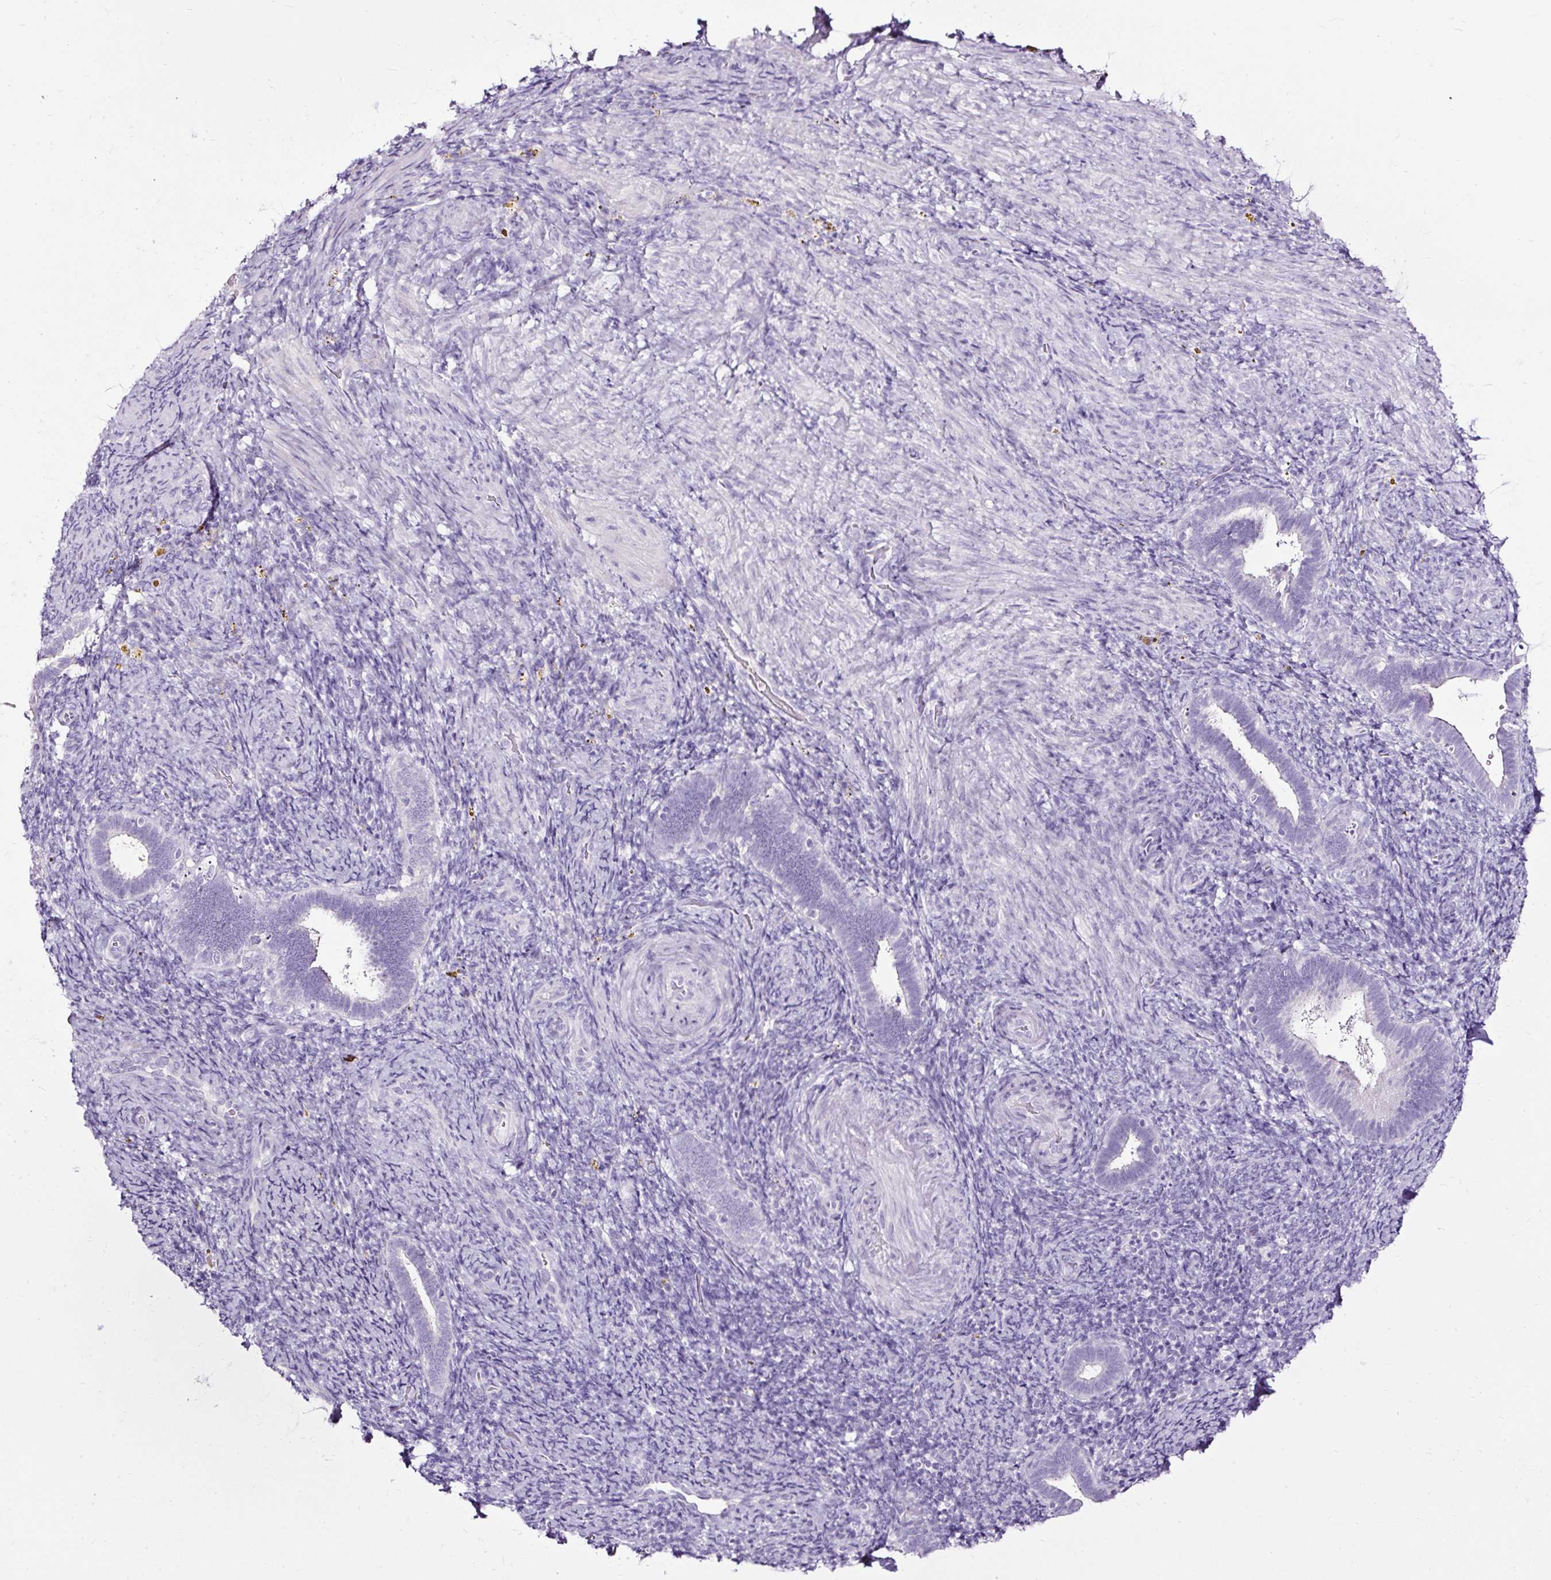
{"staining": {"intensity": "negative", "quantity": "none", "location": "none"}, "tissue": "endometrium", "cell_type": "Cells in endometrial stroma", "image_type": "normal", "snomed": [{"axis": "morphology", "description": "Normal tissue, NOS"}, {"axis": "topography", "description": "Endometrium"}], "caption": "A high-resolution photomicrograph shows immunohistochemistry staining of unremarkable endometrium, which exhibits no significant expression in cells in endometrial stroma.", "gene": "SLC7A8", "patient": {"sex": "female", "age": 34}}